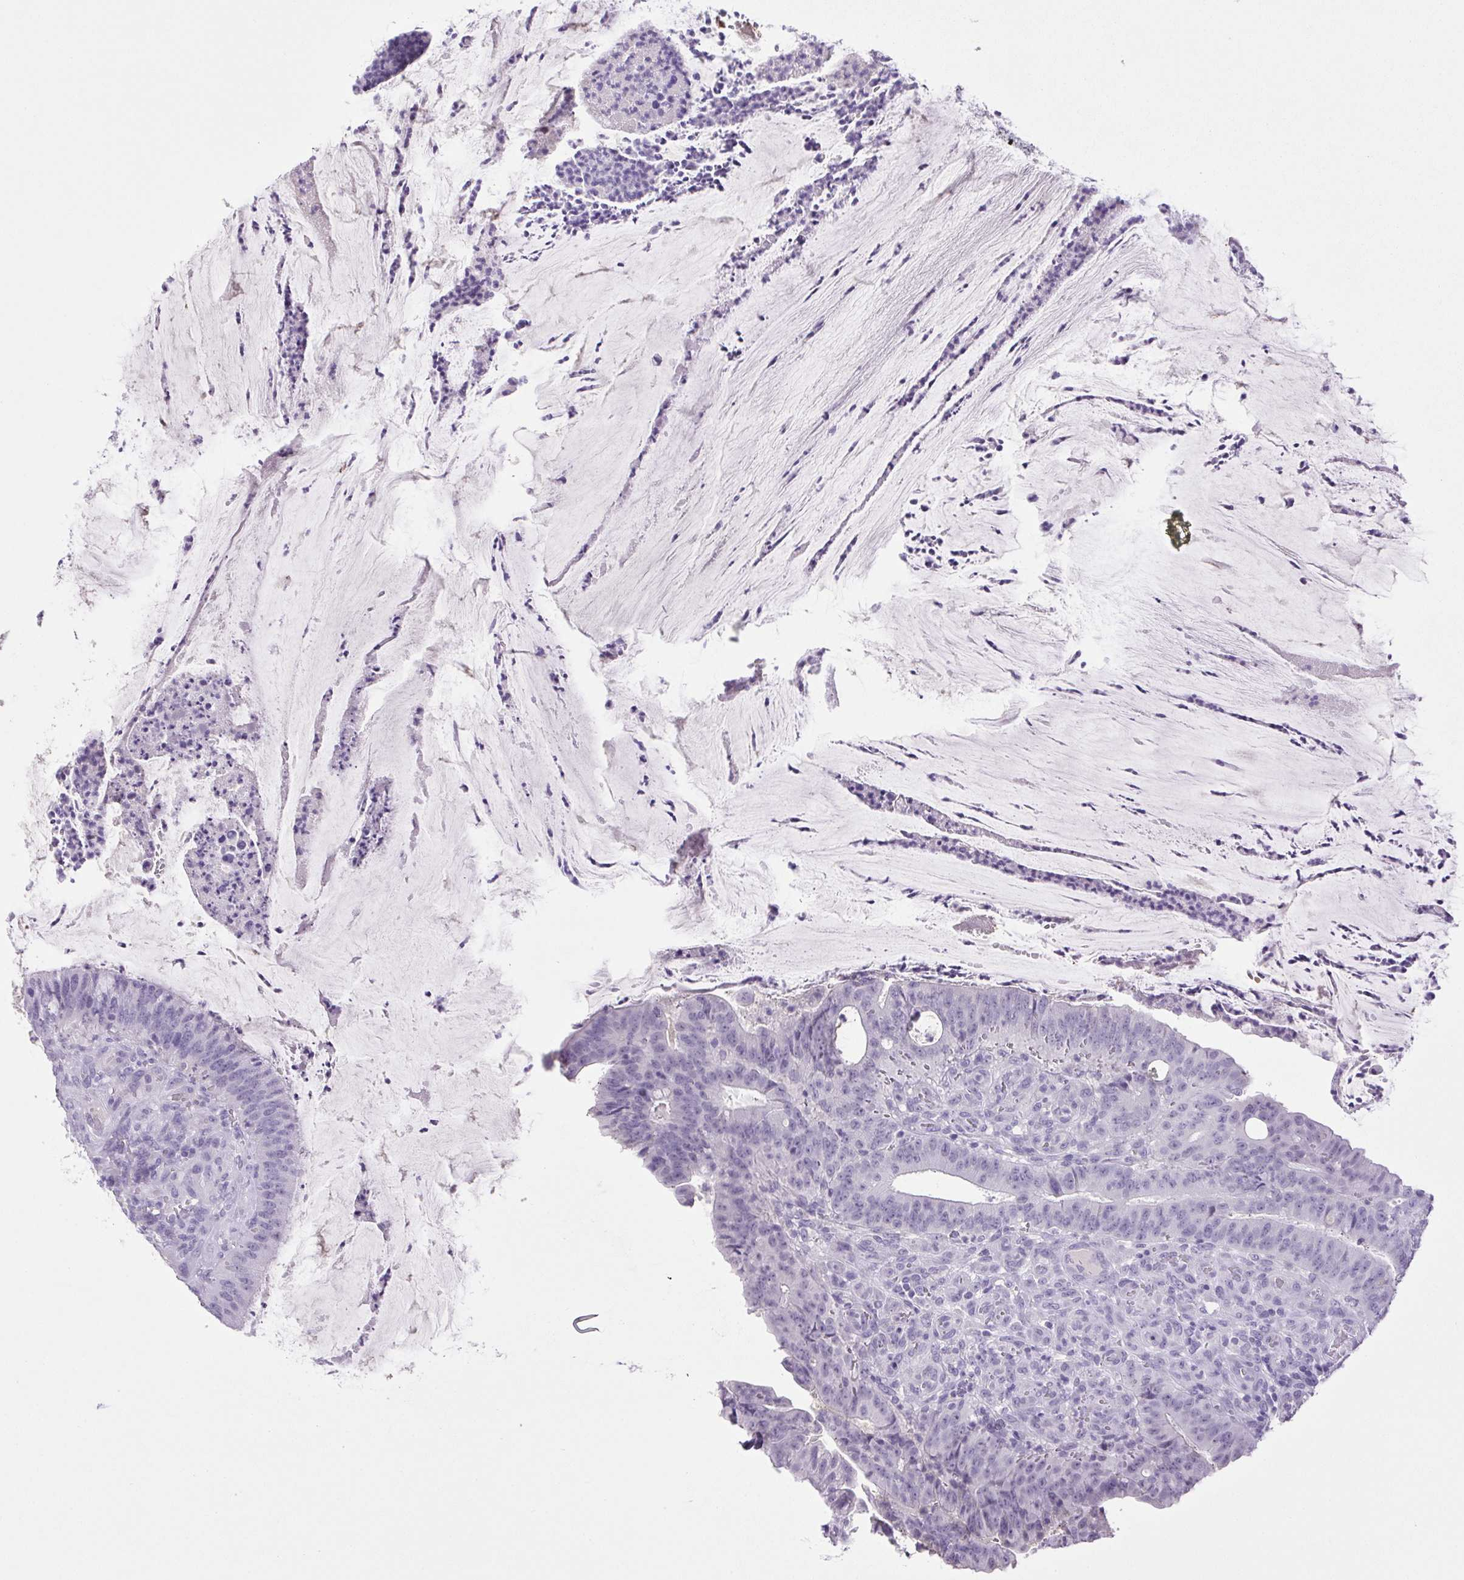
{"staining": {"intensity": "negative", "quantity": "none", "location": "none"}, "tissue": "colorectal cancer", "cell_type": "Tumor cells", "image_type": "cancer", "snomed": [{"axis": "morphology", "description": "Adenocarcinoma, NOS"}, {"axis": "topography", "description": "Colon"}], "caption": "Tumor cells are negative for brown protein staining in colorectal cancer. (DAB immunohistochemistry, high magnification).", "gene": "PAPPA2", "patient": {"sex": "female", "age": 43}}